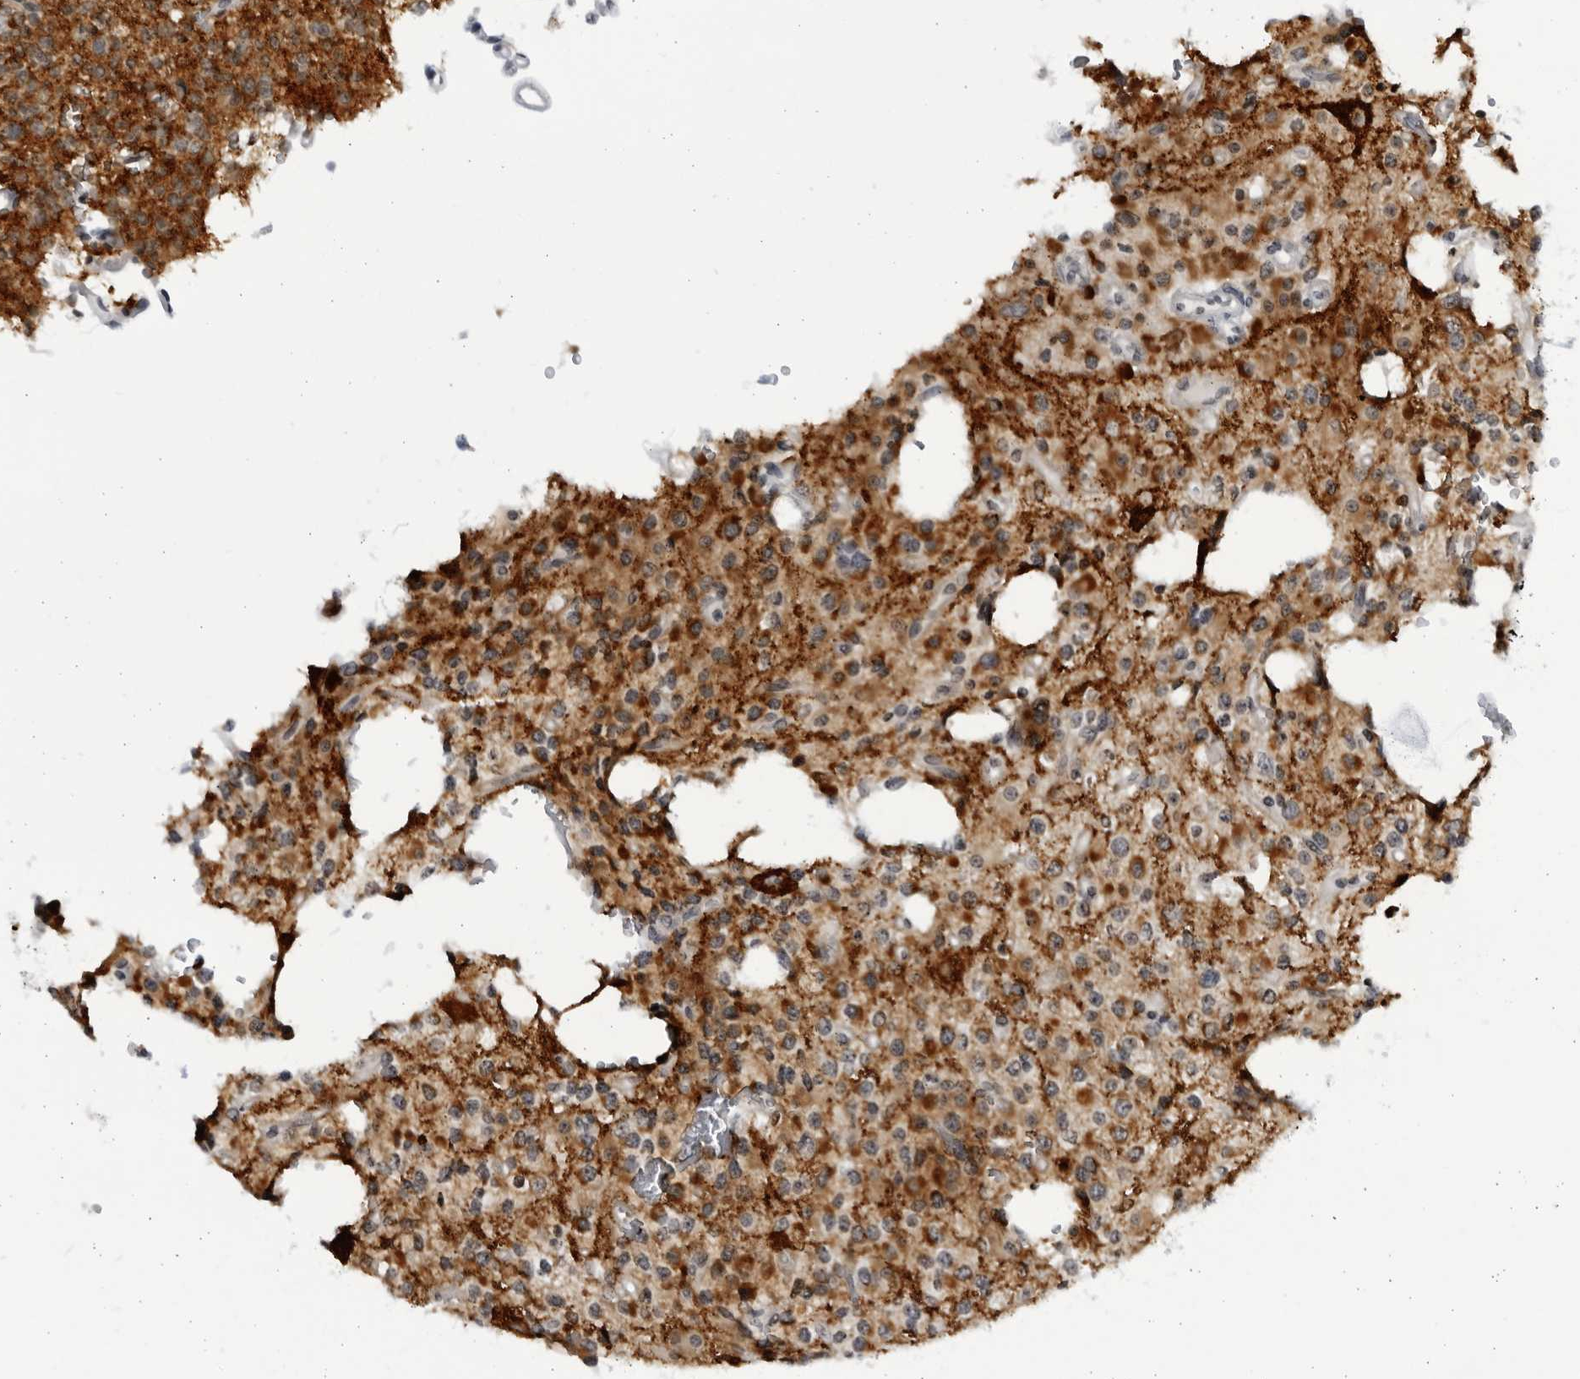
{"staining": {"intensity": "moderate", "quantity": ">75%", "location": "cytoplasmic/membranous"}, "tissue": "glioma", "cell_type": "Tumor cells", "image_type": "cancer", "snomed": [{"axis": "morphology", "description": "Glioma, malignant, High grade"}, {"axis": "topography", "description": "Brain"}], "caption": "High-grade glioma (malignant) was stained to show a protein in brown. There is medium levels of moderate cytoplasmic/membranous staining in about >75% of tumor cells.", "gene": "SLC25A22", "patient": {"sex": "female", "age": 62}}